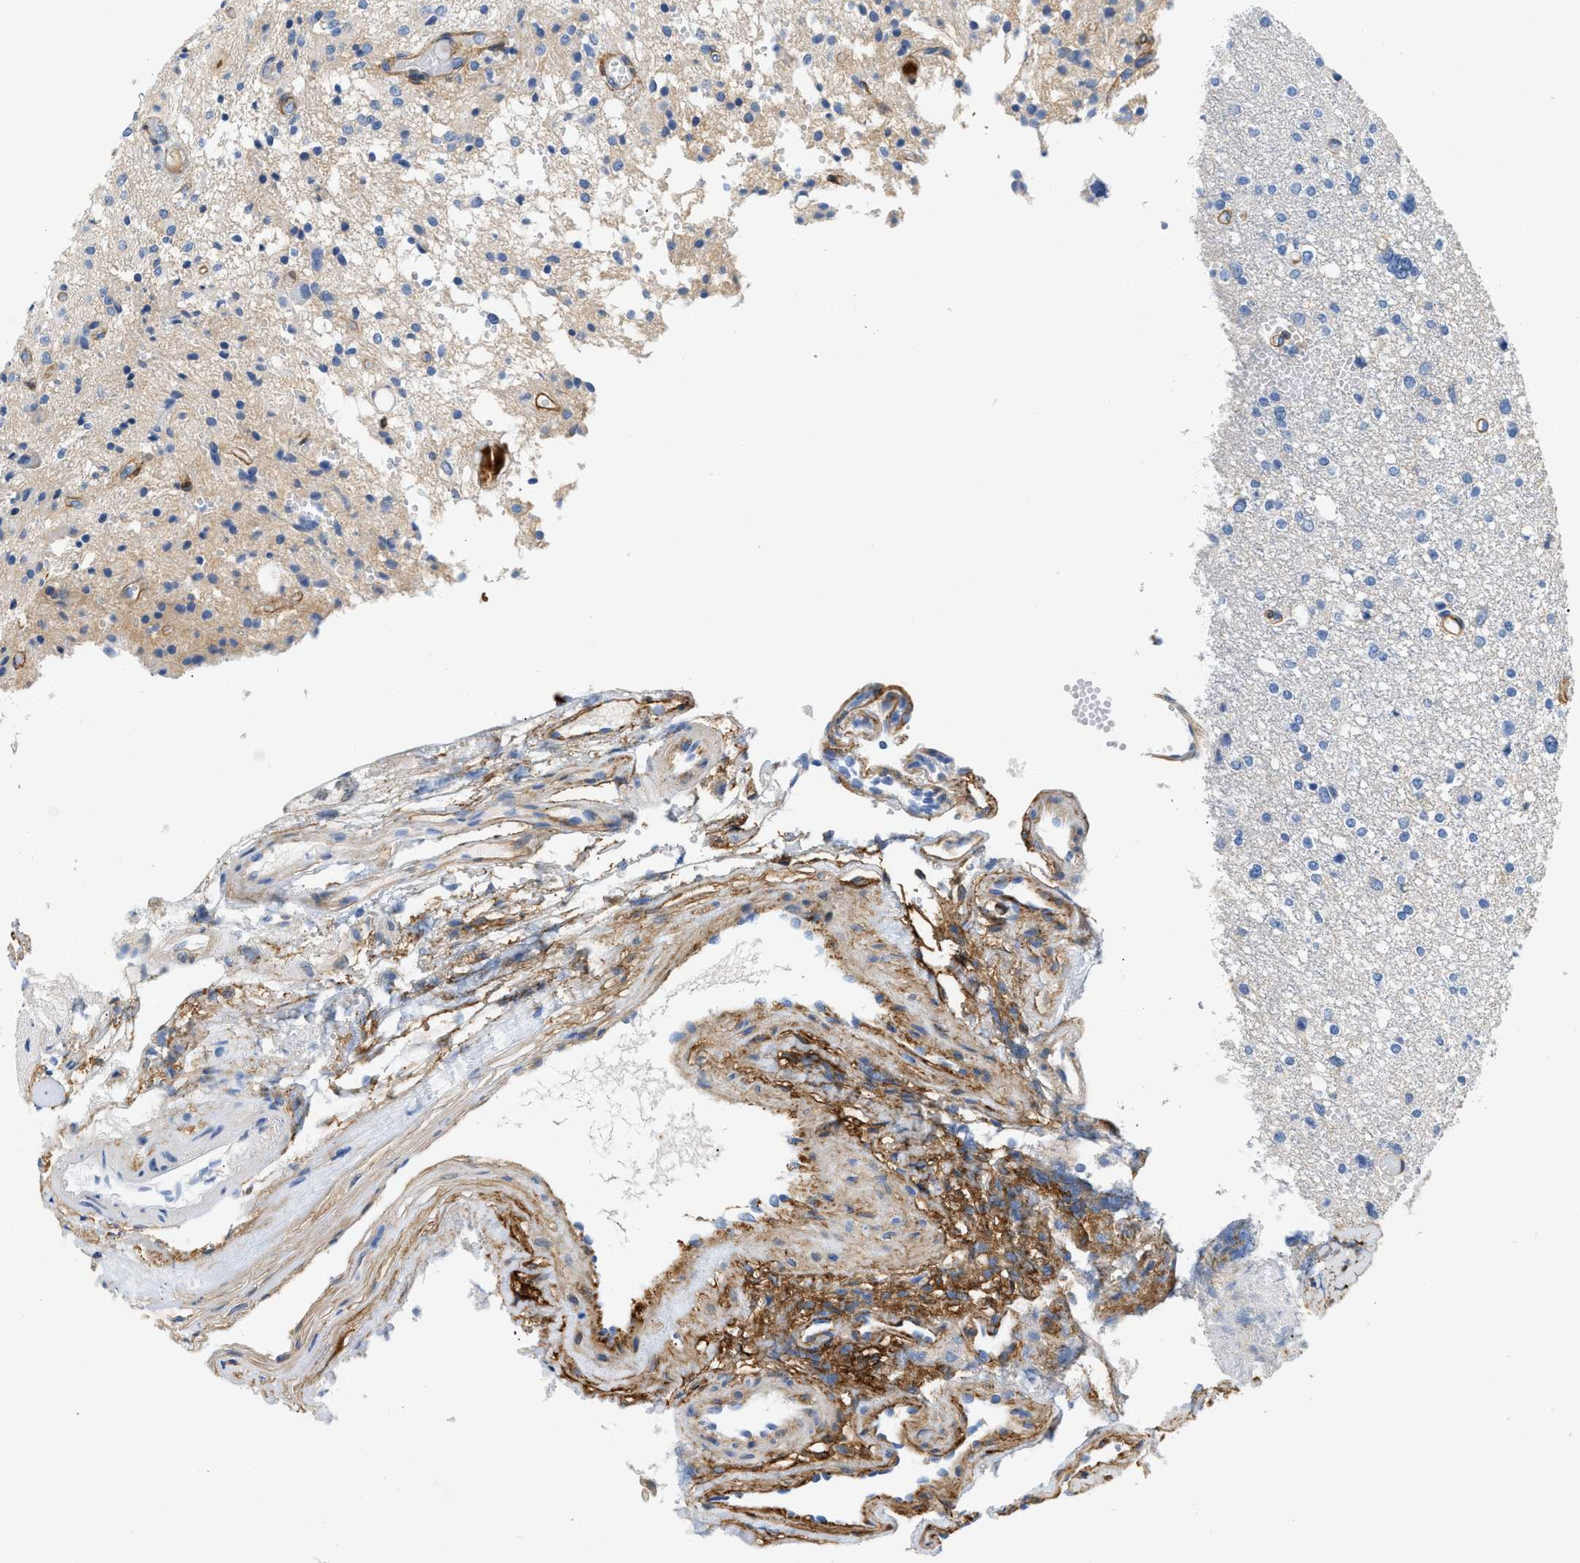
{"staining": {"intensity": "negative", "quantity": "none", "location": "none"}, "tissue": "glioma", "cell_type": "Tumor cells", "image_type": "cancer", "snomed": [{"axis": "morphology", "description": "Glioma, malignant, High grade"}, {"axis": "topography", "description": "Brain"}], "caption": "Immunohistochemistry (IHC) photomicrograph of neoplastic tissue: human malignant glioma (high-grade) stained with DAB (3,3'-diaminobenzidine) demonstrates no significant protein expression in tumor cells. (Brightfield microscopy of DAB (3,3'-diaminobenzidine) IHC at high magnification).", "gene": "PDGFRB", "patient": {"sex": "female", "age": 59}}